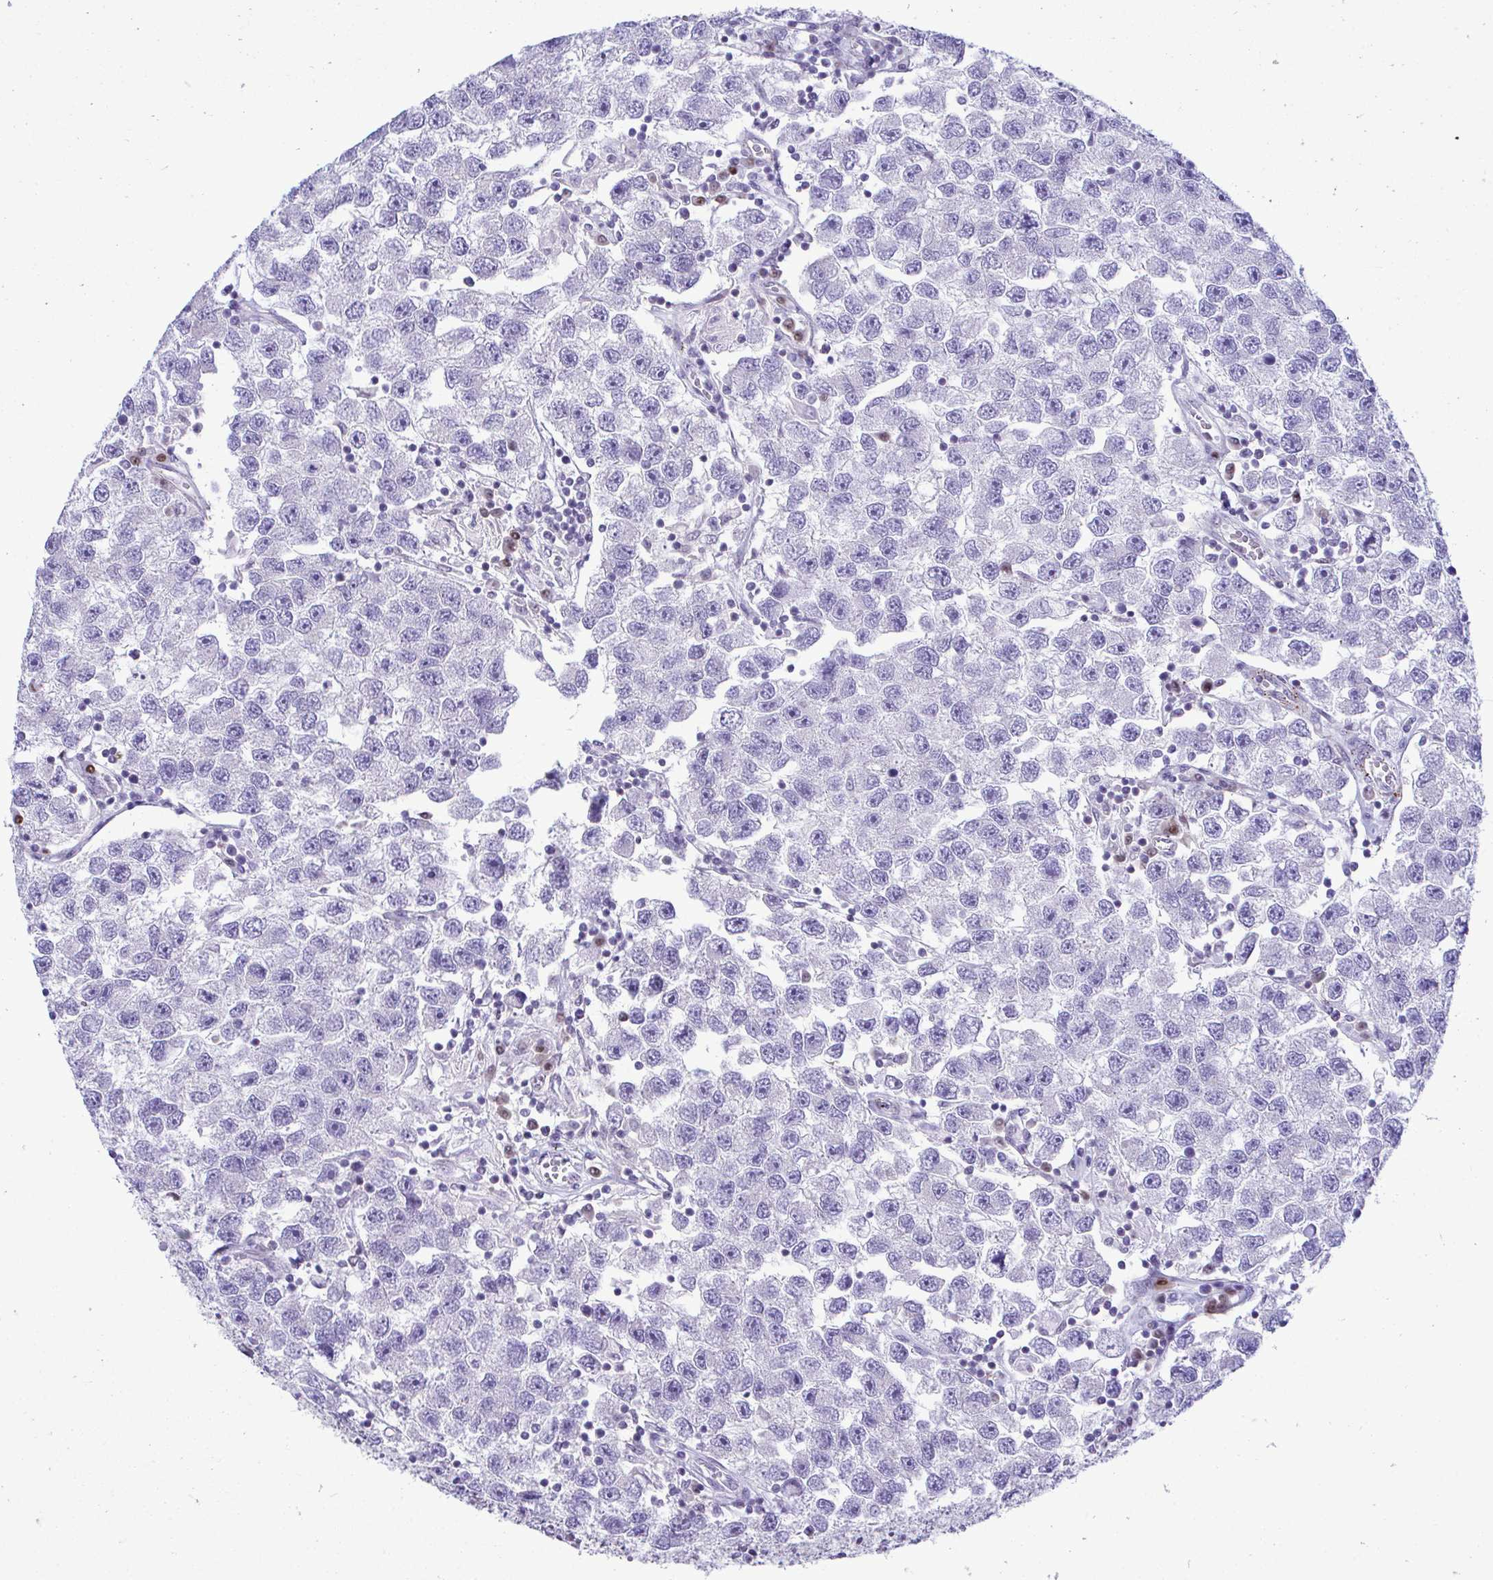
{"staining": {"intensity": "negative", "quantity": "none", "location": "none"}, "tissue": "testis cancer", "cell_type": "Tumor cells", "image_type": "cancer", "snomed": [{"axis": "morphology", "description": "Seminoma, NOS"}, {"axis": "topography", "description": "Testis"}], "caption": "IHC image of neoplastic tissue: testis seminoma stained with DAB shows no significant protein staining in tumor cells.", "gene": "SLC25A51", "patient": {"sex": "male", "age": 26}}